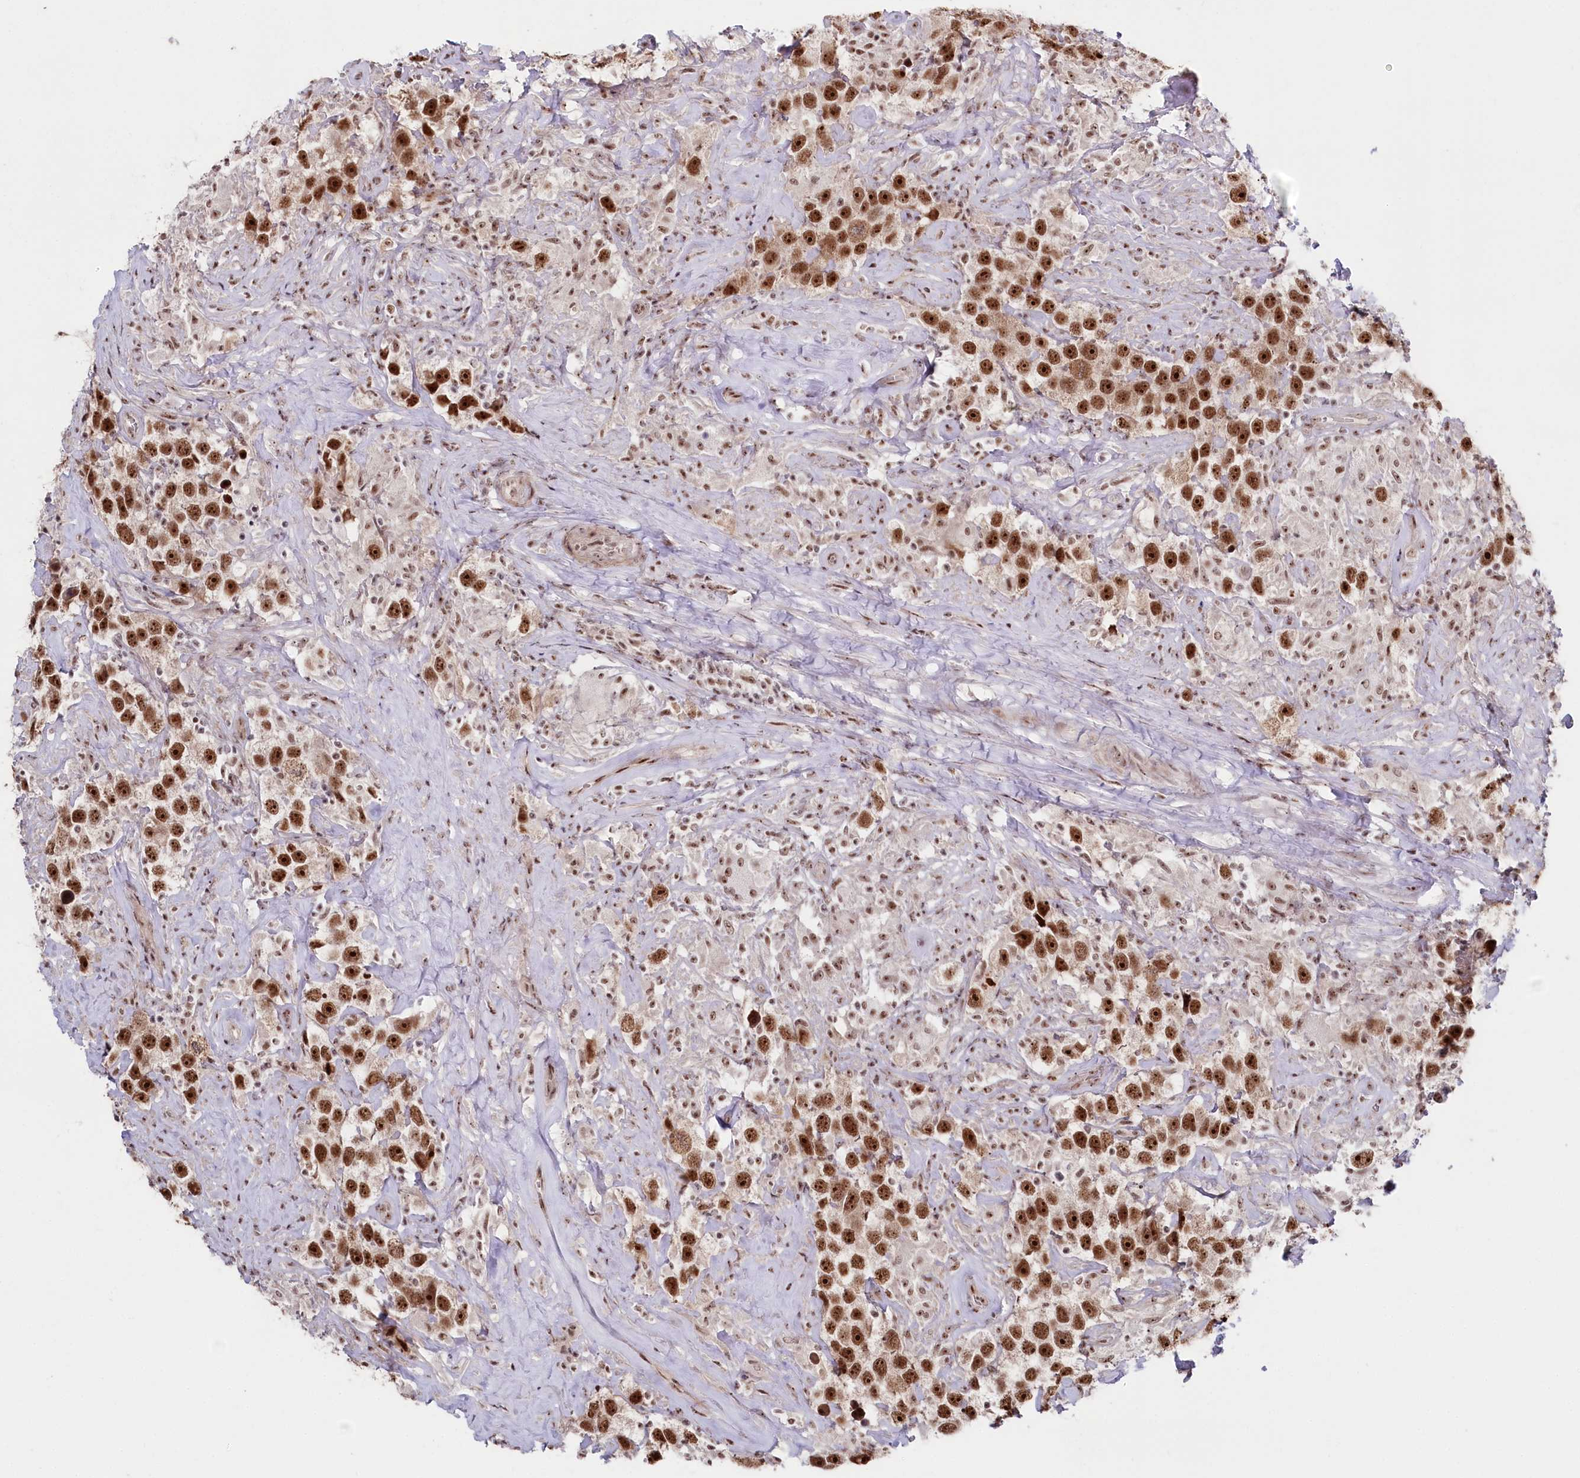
{"staining": {"intensity": "strong", "quantity": ">75%", "location": "nuclear"}, "tissue": "testis cancer", "cell_type": "Tumor cells", "image_type": "cancer", "snomed": [{"axis": "morphology", "description": "Seminoma, NOS"}, {"axis": "topography", "description": "Testis"}], "caption": "An image showing strong nuclear staining in about >75% of tumor cells in testis cancer (seminoma), as visualized by brown immunohistochemical staining.", "gene": "POLR2H", "patient": {"sex": "male", "age": 49}}